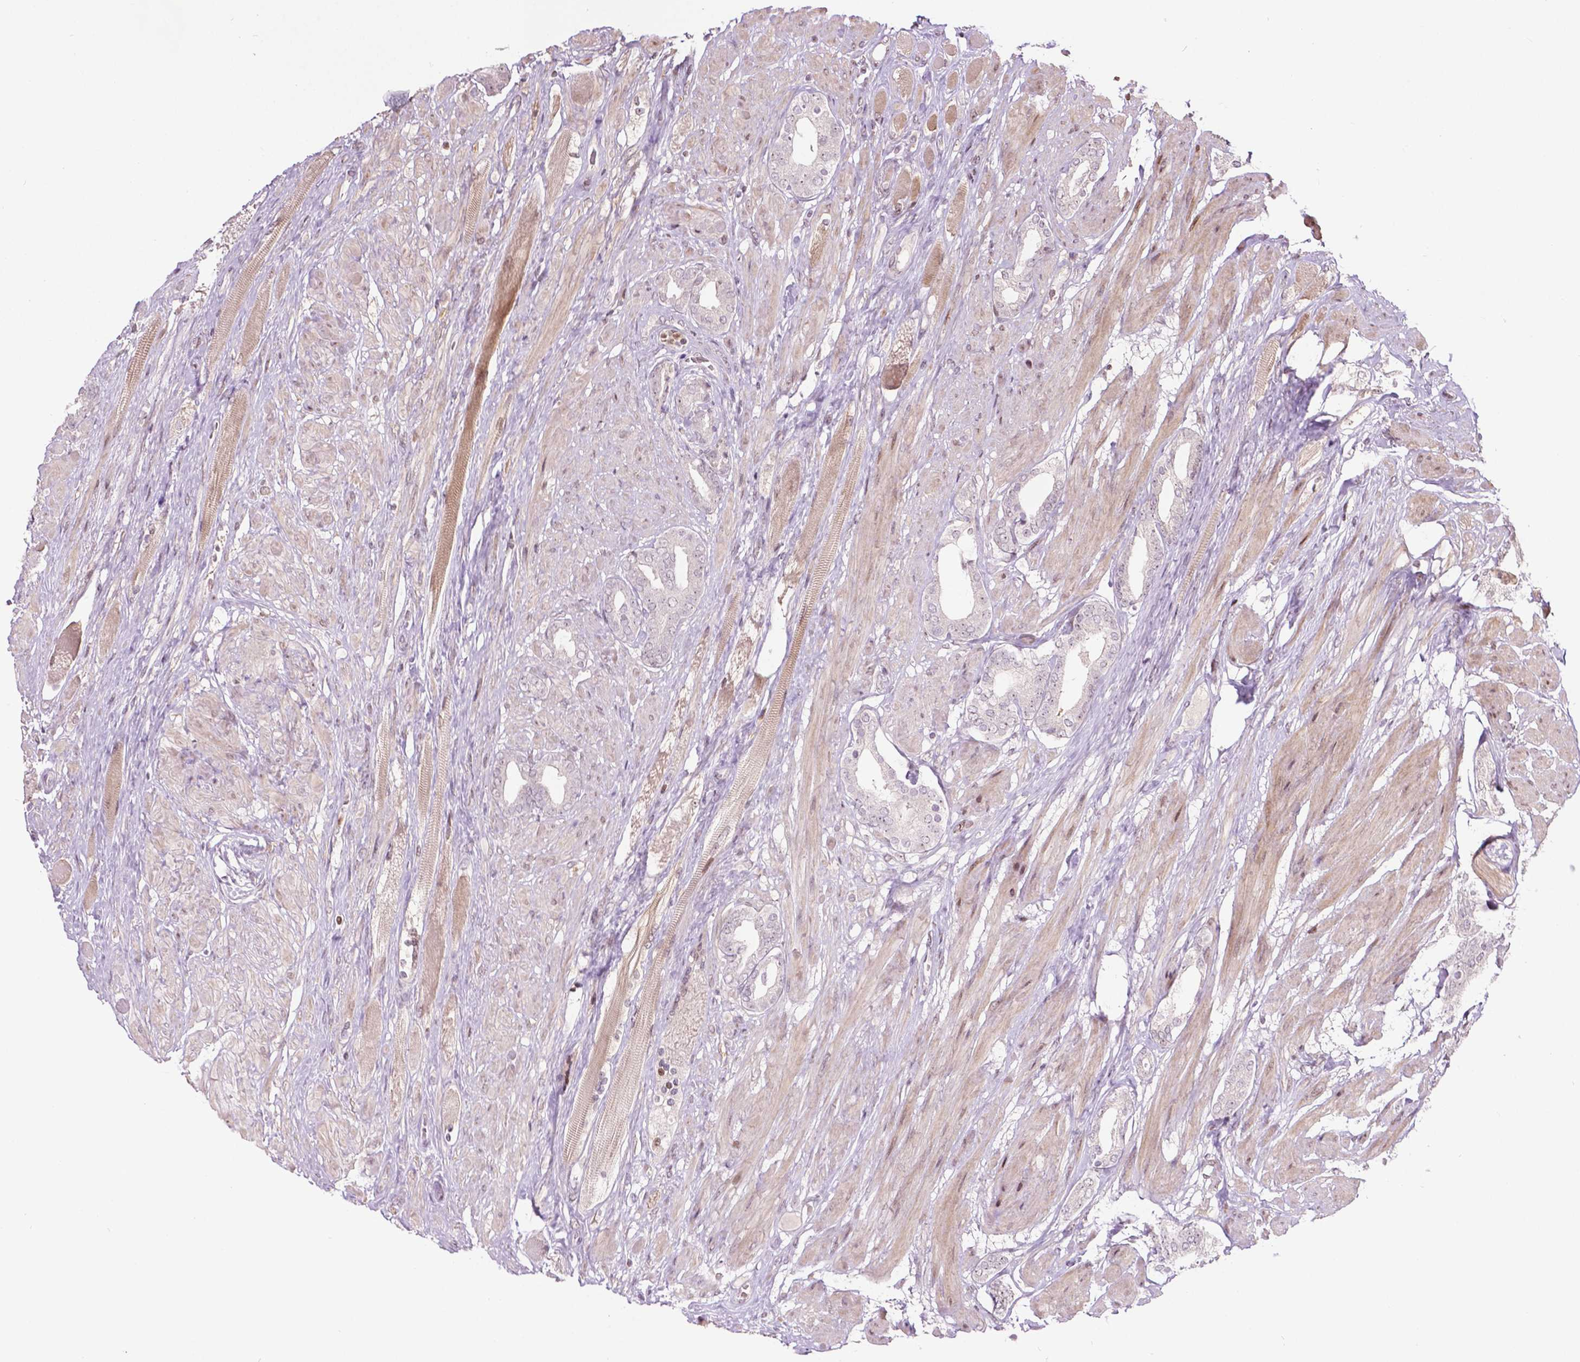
{"staining": {"intensity": "negative", "quantity": "none", "location": "none"}, "tissue": "prostate cancer", "cell_type": "Tumor cells", "image_type": "cancer", "snomed": [{"axis": "morphology", "description": "Adenocarcinoma, High grade"}, {"axis": "topography", "description": "Prostate"}], "caption": "High magnification brightfield microscopy of prostate adenocarcinoma (high-grade) stained with DAB (brown) and counterstained with hematoxylin (blue): tumor cells show no significant positivity.", "gene": "PTPN18", "patient": {"sex": "male", "age": 56}}